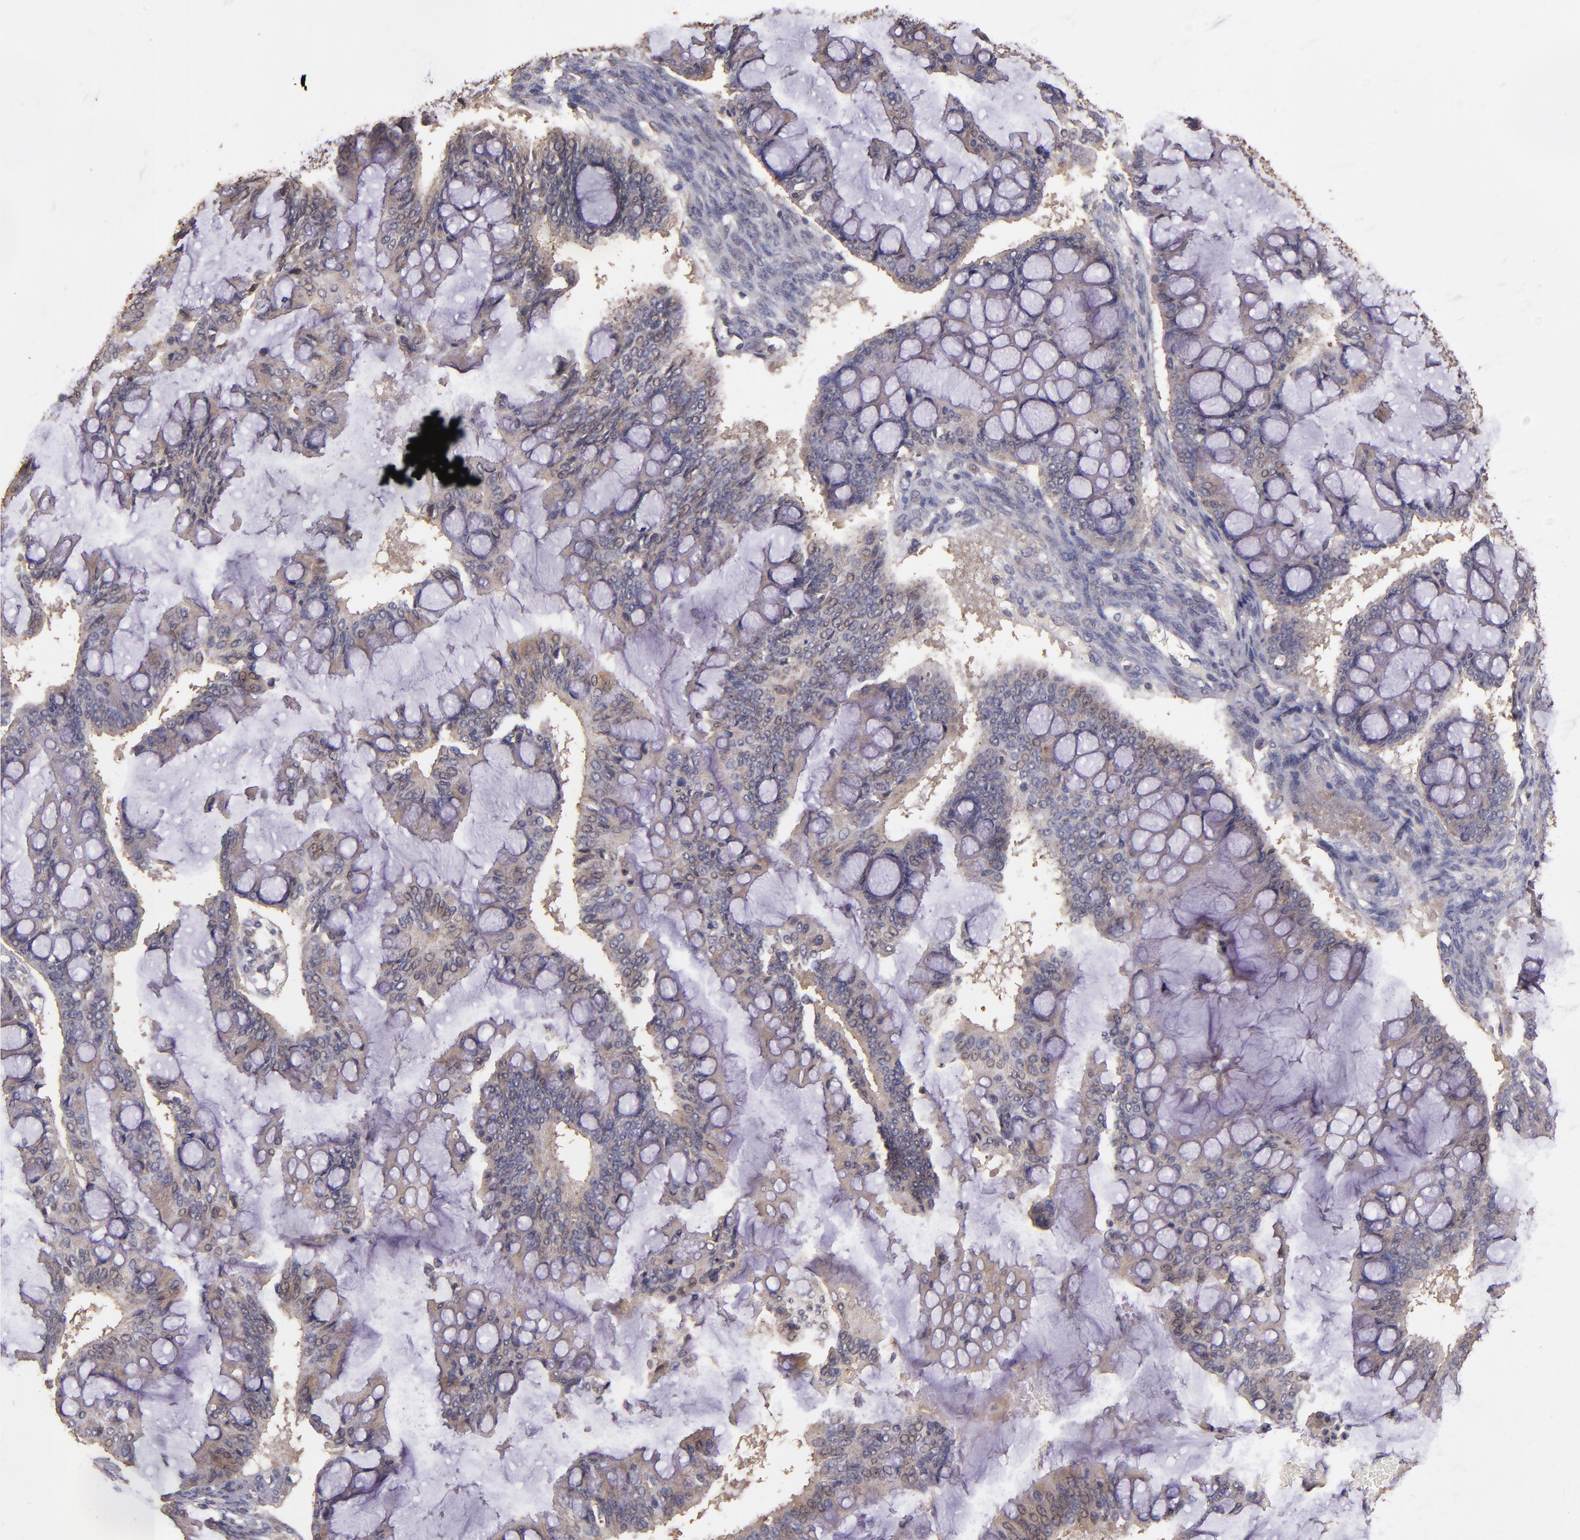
{"staining": {"intensity": "weak", "quantity": ">75%", "location": "cytoplasmic/membranous"}, "tissue": "ovarian cancer", "cell_type": "Tumor cells", "image_type": "cancer", "snomed": [{"axis": "morphology", "description": "Cystadenocarcinoma, mucinous, NOS"}, {"axis": "topography", "description": "Ovary"}], "caption": "IHC histopathology image of mucinous cystadenocarcinoma (ovarian) stained for a protein (brown), which reveals low levels of weak cytoplasmic/membranous positivity in approximately >75% of tumor cells.", "gene": "HECTD1", "patient": {"sex": "female", "age": 73}}